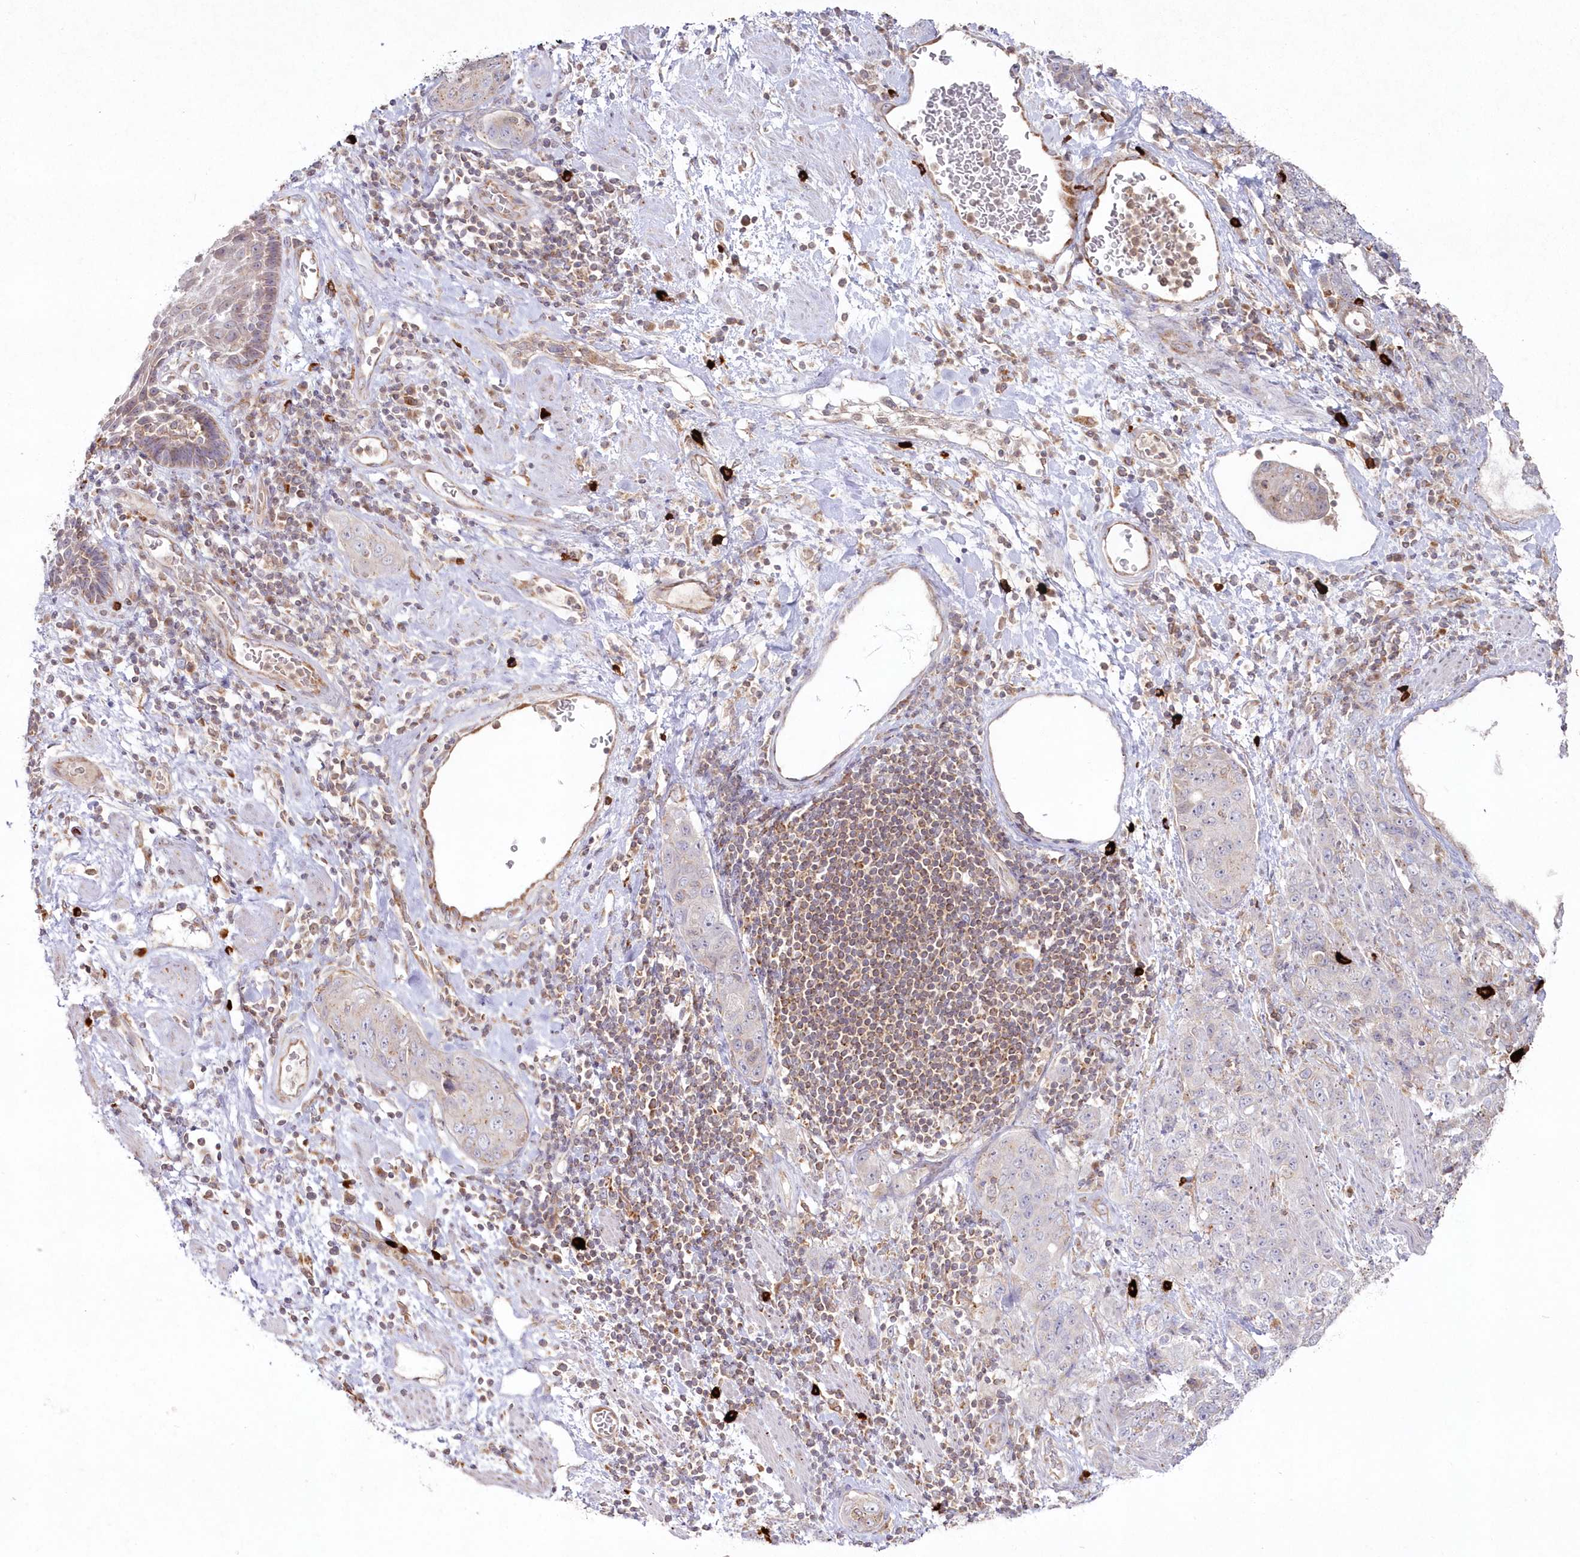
{"staining": {"intensity": "negative", "quantity": "none", "location": "none"}, "tissue": "stomach cancer", "cell_type": "Tumor cells", "image_type": "cancer", "snomed": [{"axis": "morphology", "description": "Adenocarcinoma, NOS"}, {"axis": "topography", "description": "Stomach"}], "caption": "Protein analysis of stomach adenocarcinoma exhibits no significant staining in tumor cells.", "gene": "ARSB", "patient": {"sex": "male", "age": 48}}